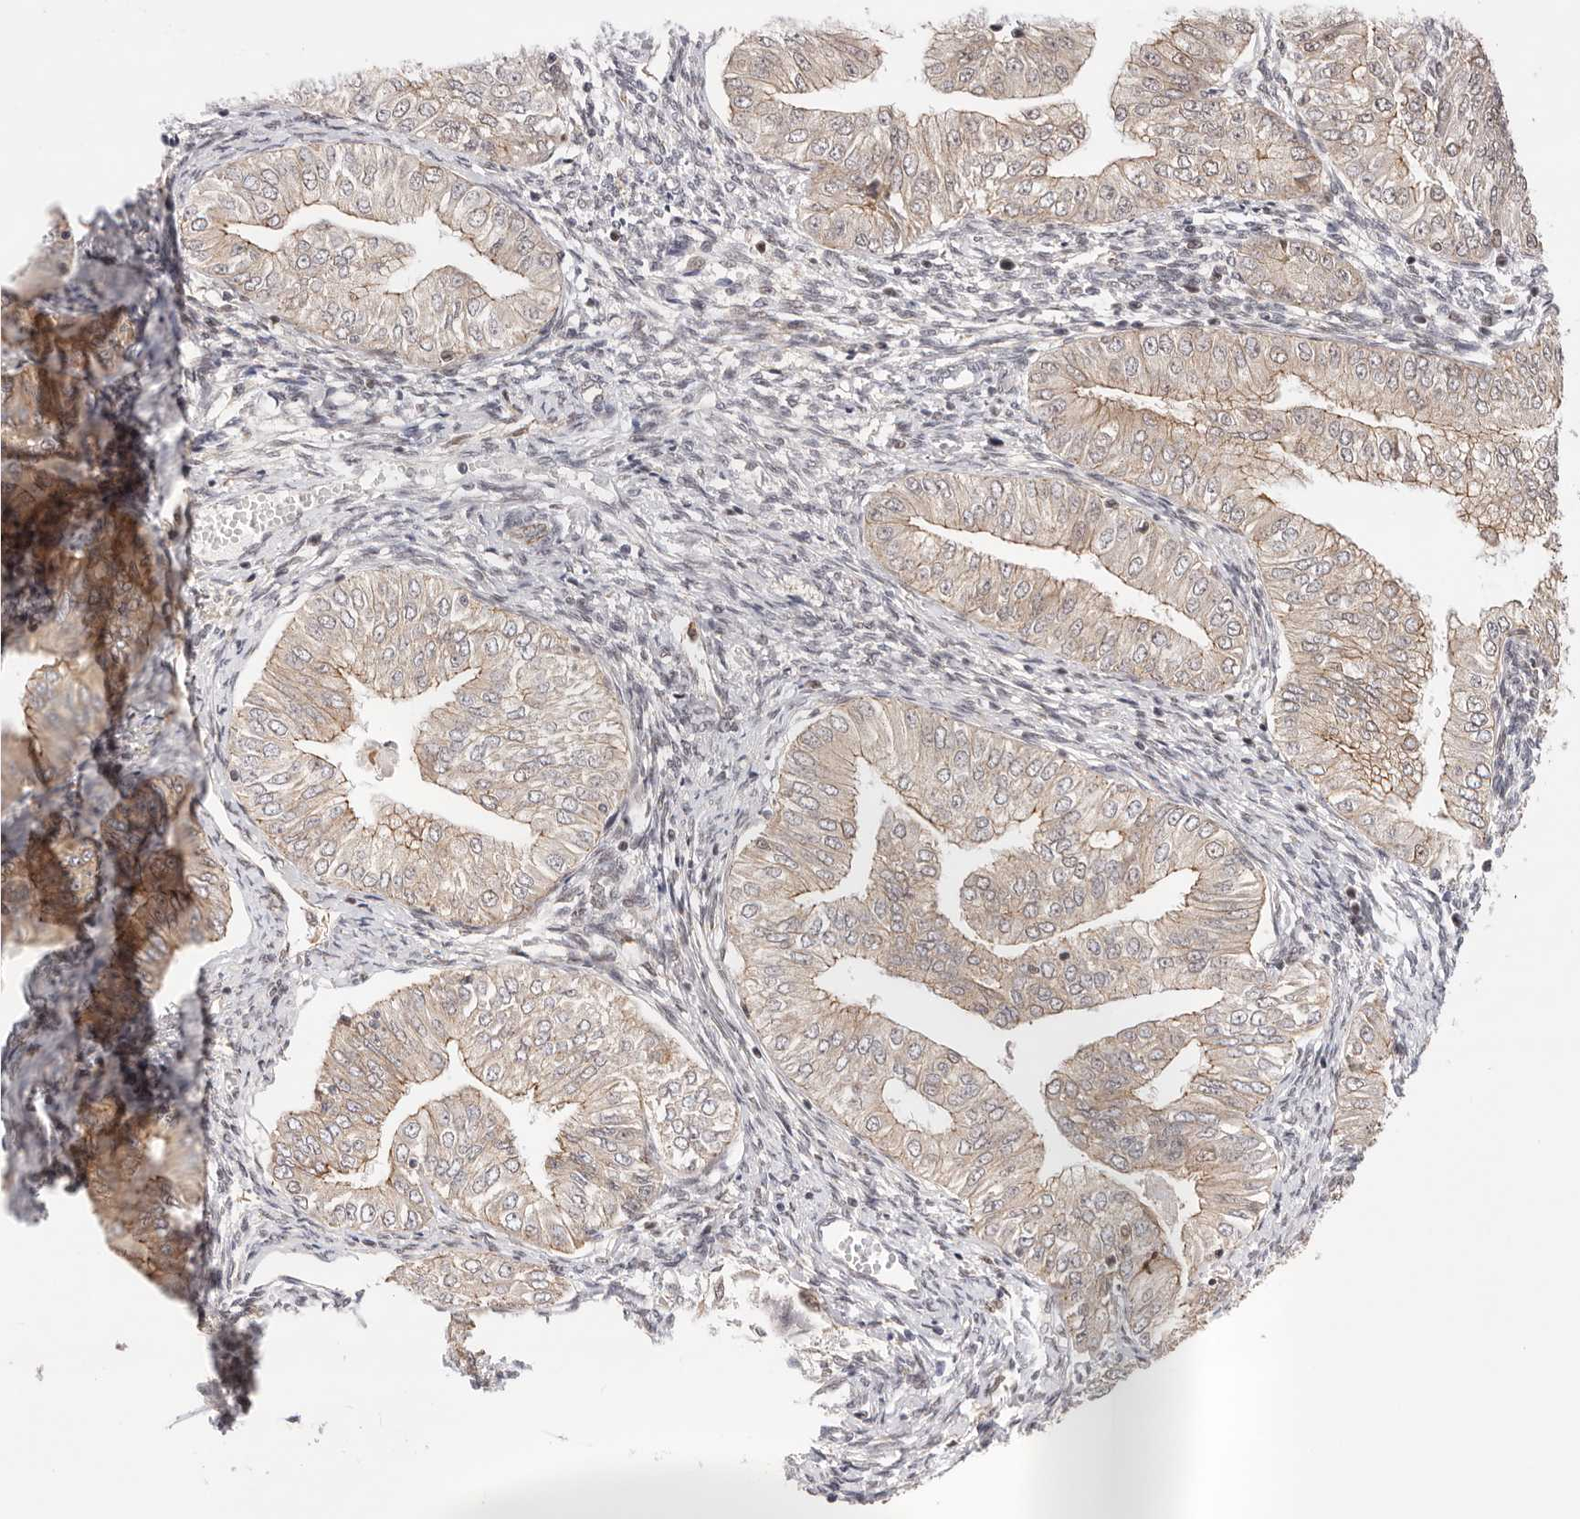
{"staining": {"intensity": "weak", "quantity": ">75%", "location": "cytoplasmic/membranous"}, "tissue": "endometrial cancer", "cell_type": "Tumor cells", "image_type": "cancer", "snomed": [{"axis": "morphology", "description": "Normal tissue, NOS"}, {"axis": "morphology", "description": "Adenocarcinoma, NOS"}, {"axis": "topography", "description": "Endometrium"}], "caption": "The image demonstrates a brown stain indicating the presence of a protein in the cytoplasmic/membranous of tumor cells in endometrial cancer.", "gene": "AFDN", "patient": {"sex": "female", "age": 53}}